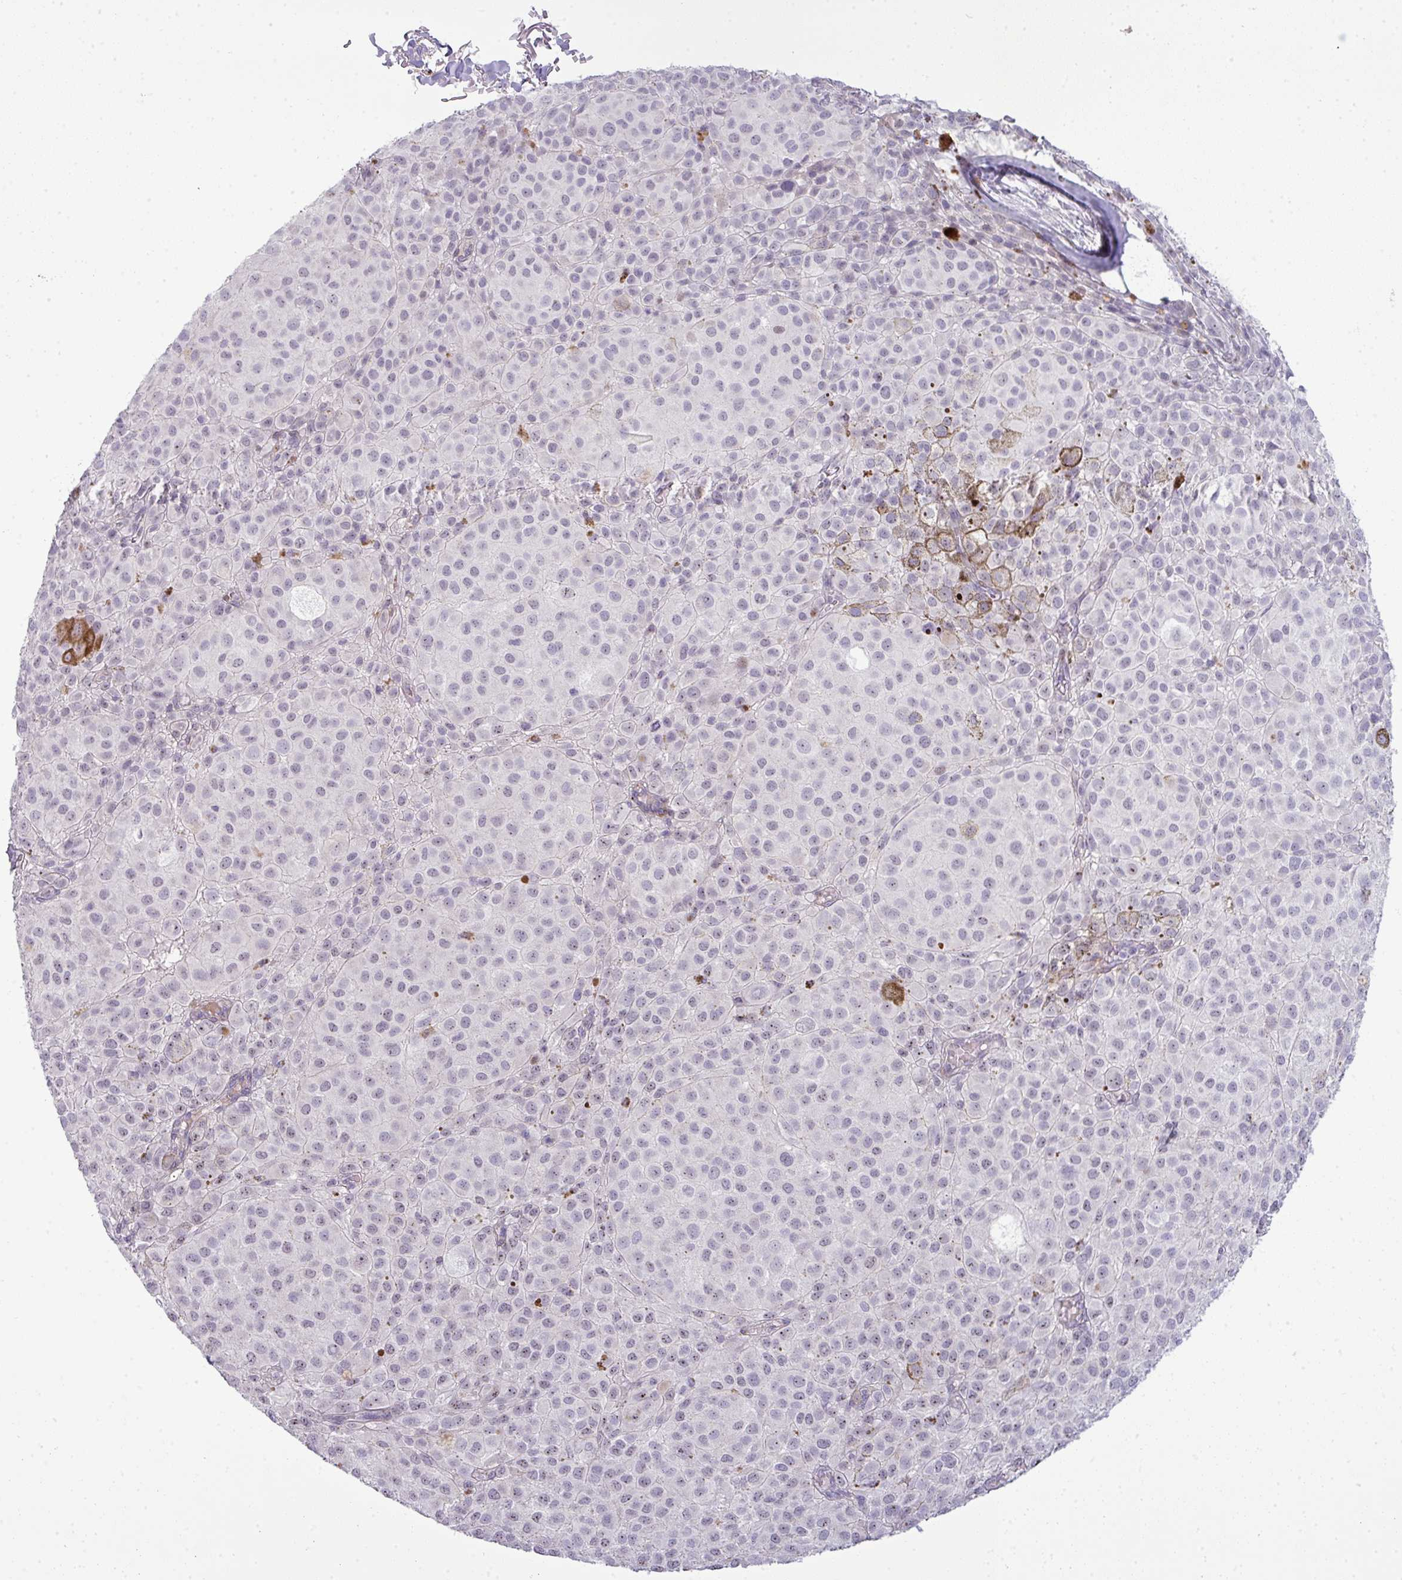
{"staining": {"intensity": "negative", "quantity": "none", "location": "none"}, "tissue": "melanoma", "cell_type": "Tumor cells", "image_type": "cancer", "snomed": [{"axis": "morphology", "description": "Malignant melanoma, NOS"}, {"axis": "topography", "description": "Skin"}], "caption": "The photomicrograph reveals no significant expression in tumor cells of melanoma.", "gene": "ZNF688", "patient": {"sex": "male", "age": 64}}